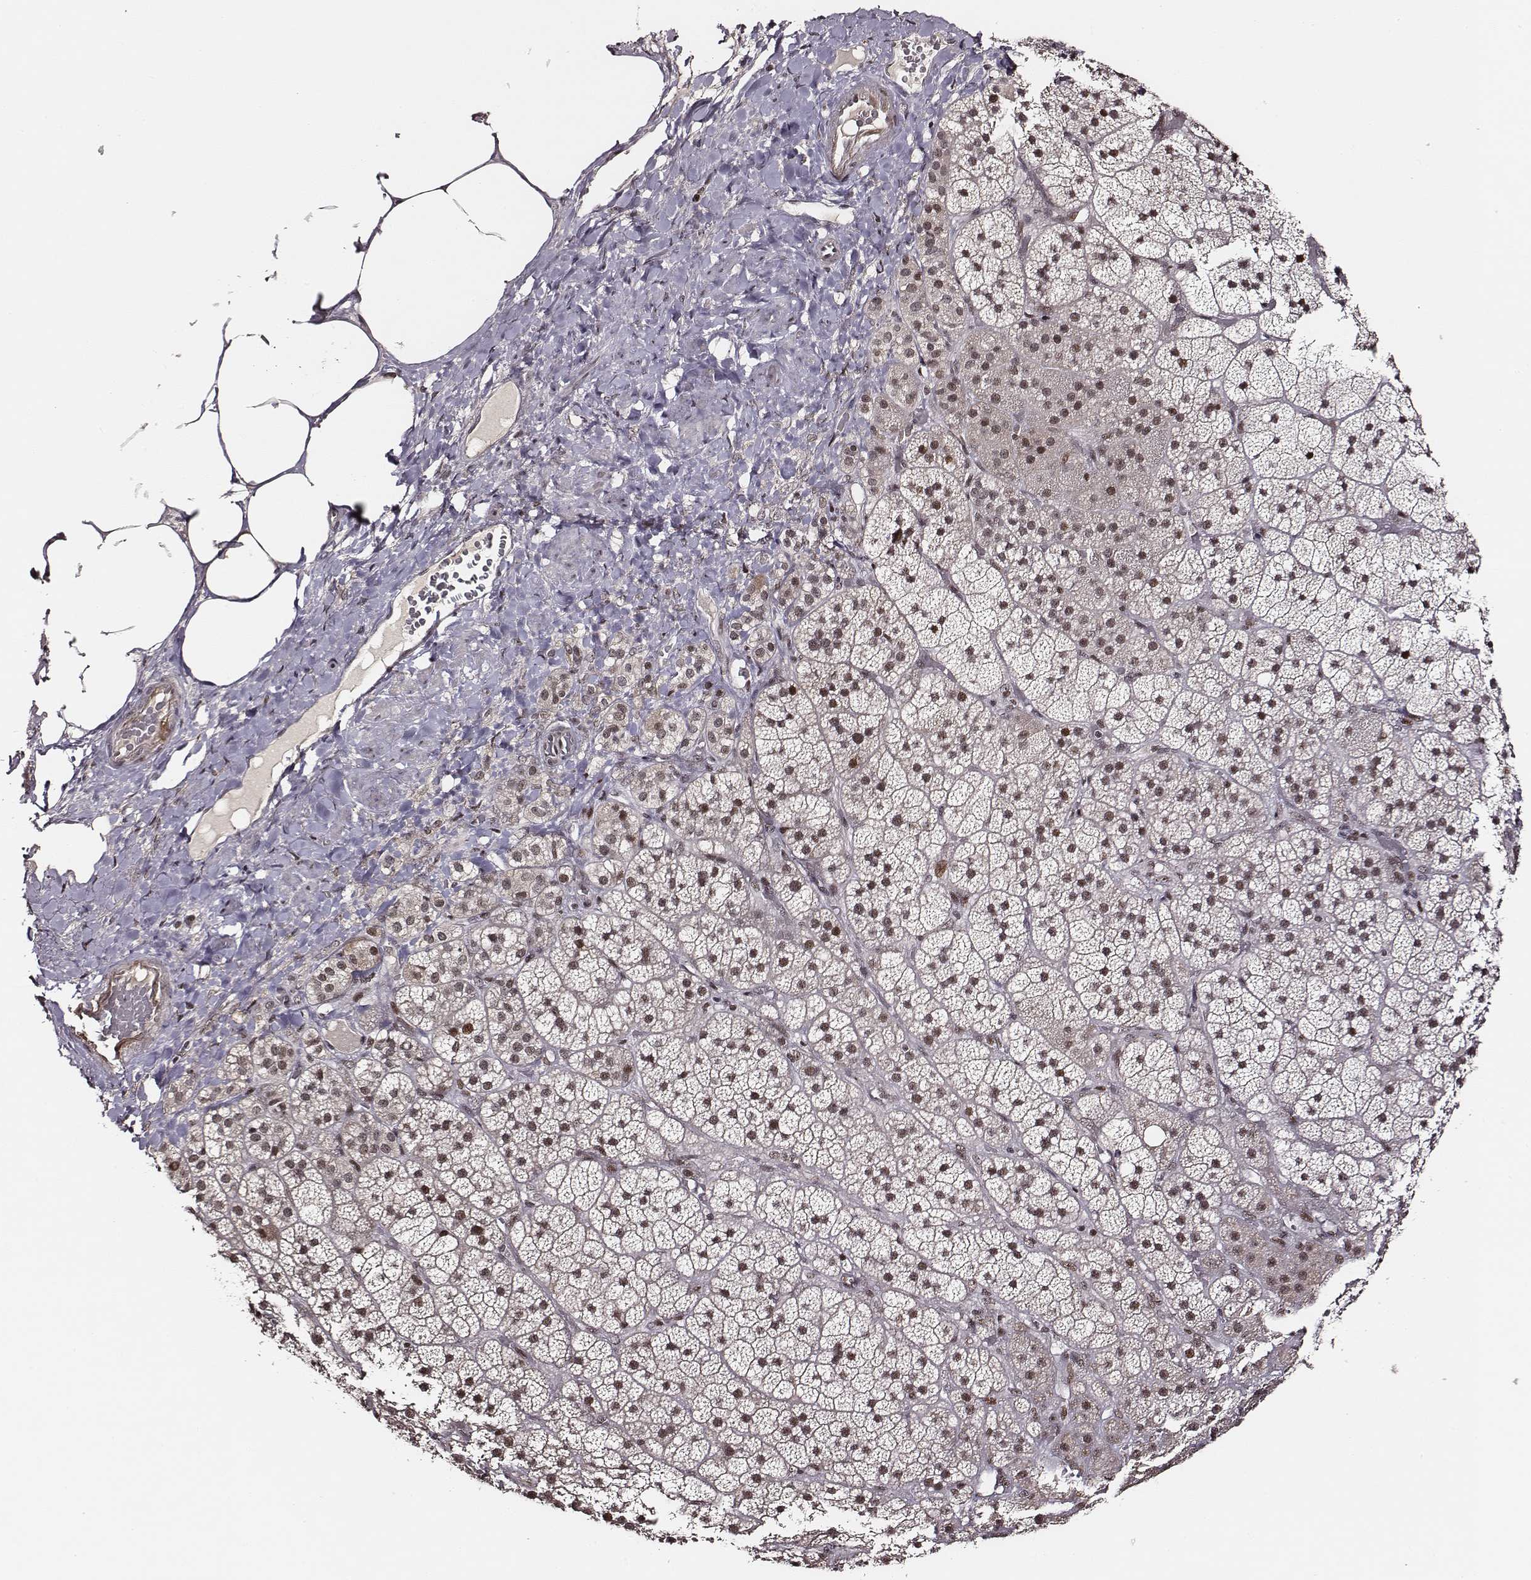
{"staining": {"intensity": "moderate", "quantity": ">75%", "location": "nuclear"}, "tissue": "adrenal gland", "cell_type": "Glandular cells", "image_type": "normal", "snomed": [{"axis": "morphology", "description": "Normal tissue, NOS"}, {"axis": "topography", "description": "Adrenal gland"}], "caption": "Benign adrenal gland shows moderate nuclear positivity in approximately >75% of glandular cells, visualized by immunohistochemistry. Nuclei are stained in blue.", "gene": "PPARA", "patient": {"sex": "male", "age": 57}}